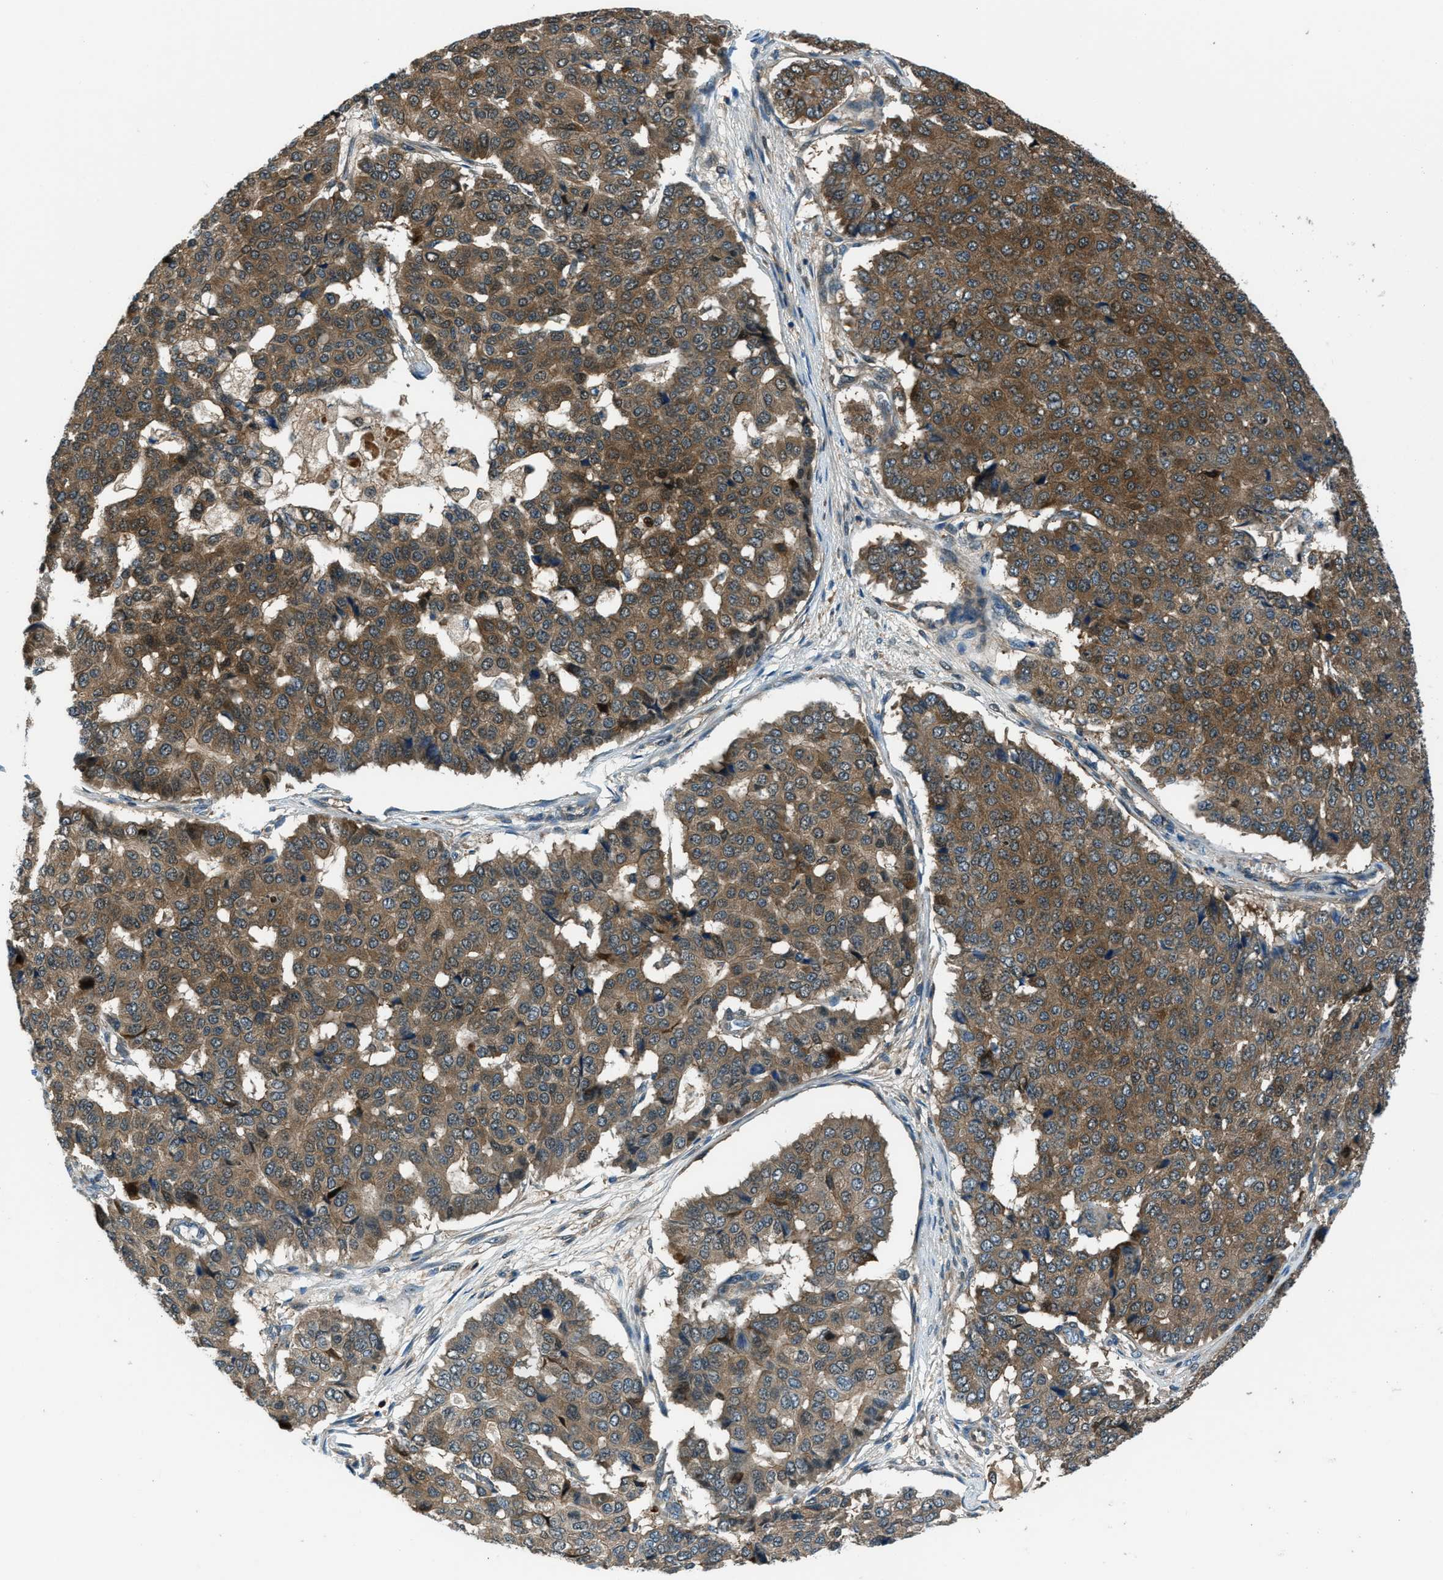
{"staining": {"intensity": "moderate", "quantity": ">75%", "location": "cytoplasmic/membranous"}, "tissue": "pancreatic cancer", "cell_type": "Tumor cells", "image_type": "cancer", "snomed": [{"axis": "morphology", "description": "Adenocarcinoma, NOS"}, {"axis": "topography", "description": "Pancreas"}], "caption": "The photomicrograph shows staining of adenocarcinoma (pancreatic), revealing moderate cytoplasmic/membranous protein expression (brown color) within tumor cells. The staining was performed using DAB (3,3'-diaminobenzidine) to visualize the protein expression in brown, while the nuclei were stained in blue with hematoxylin (Magnification: 20x).", "gene": "HEBP2", "patient": {"sex": "male", "age": 50}}